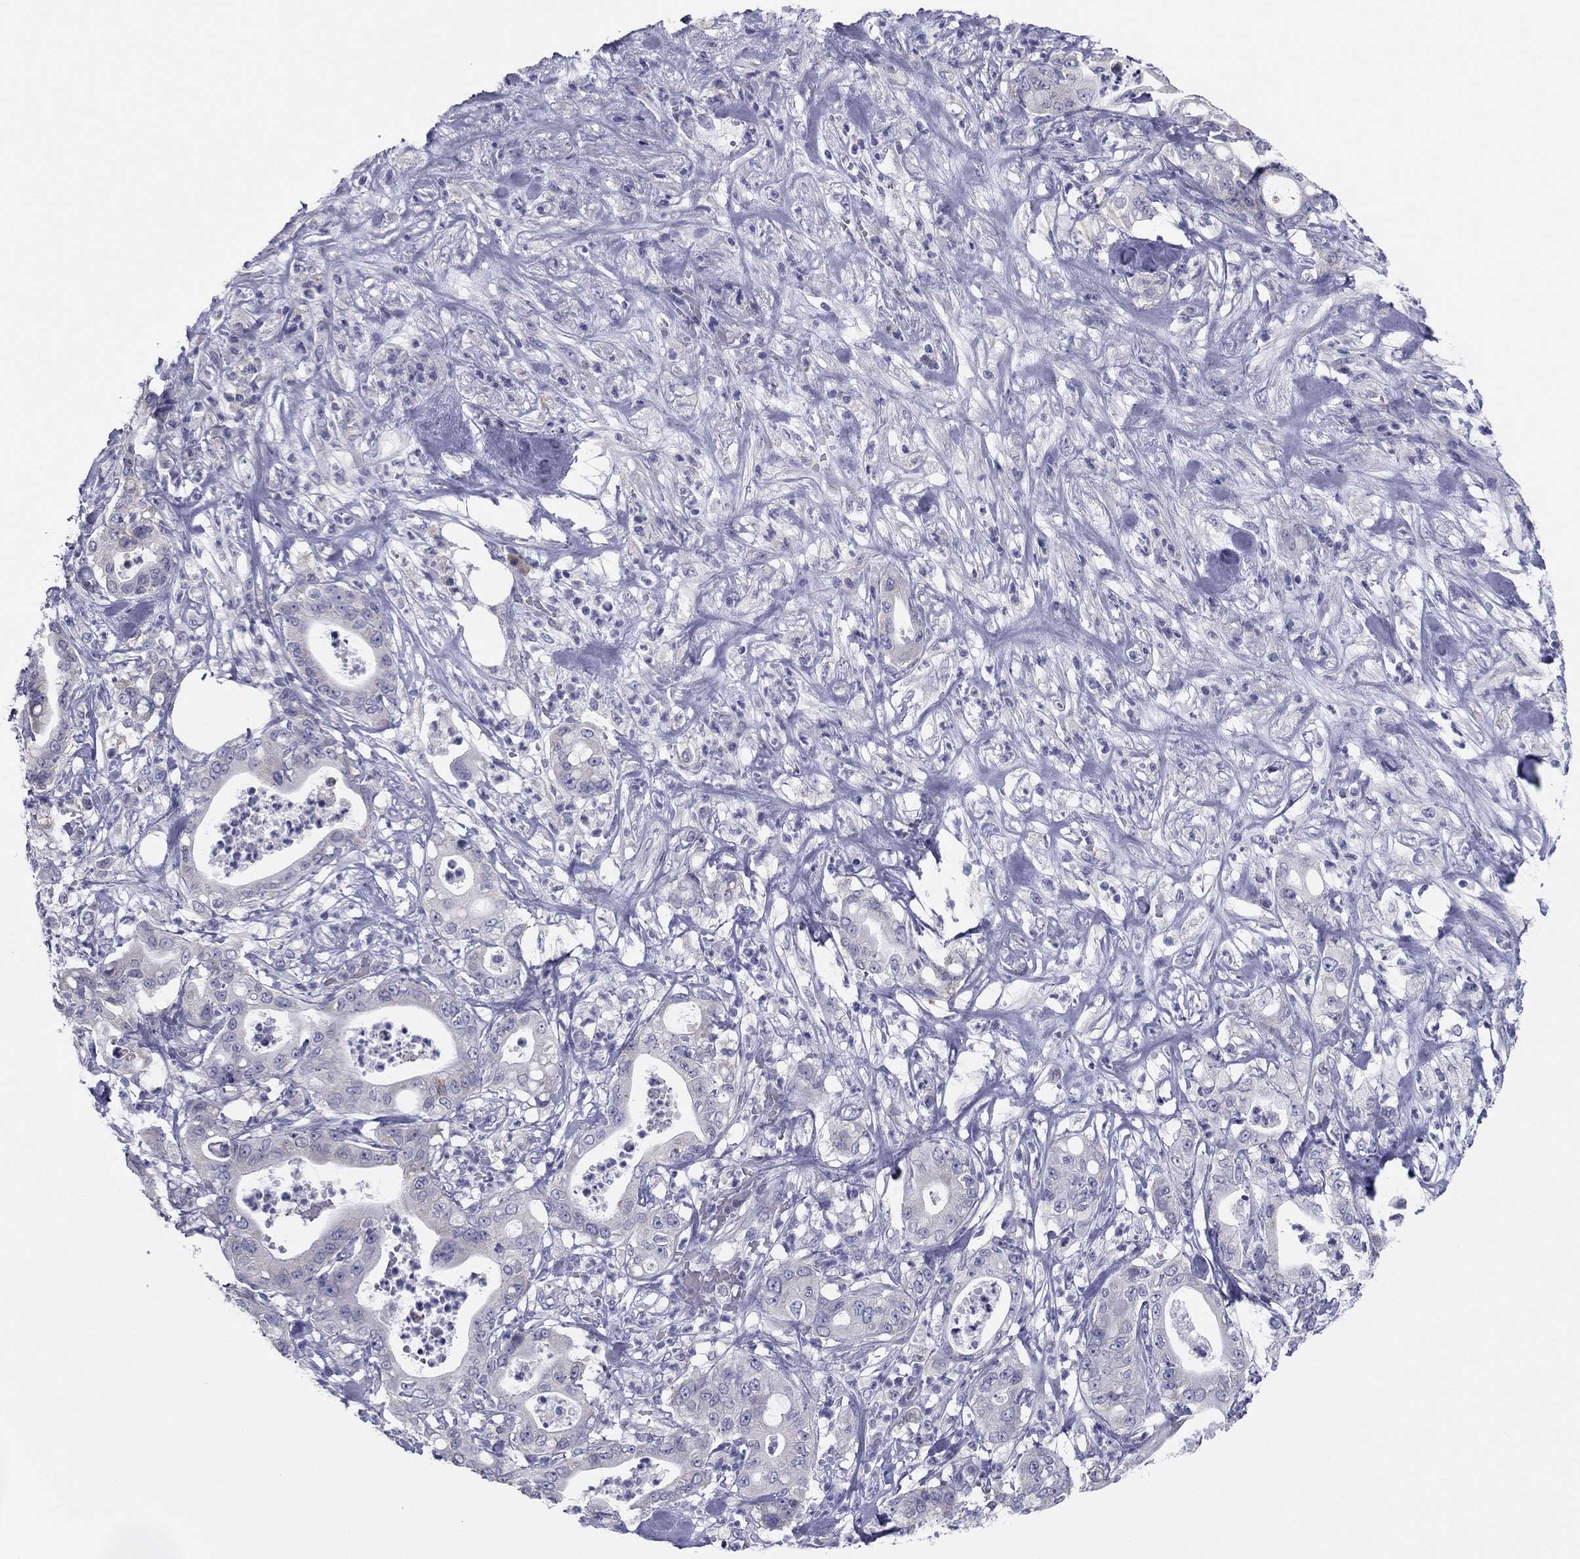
{"staining": {"intensity": "negative", "quantity": "none", "location": "none"}, "tissue": "pancreatic cancer", "cell_type": "Tumor cells", "image_type": "cancer", "snomed": [{"axis": "morphology", "description": "Adenocarcinoma, NOS"}, {"axis": "topography", "description": "Pancreas"}], "caption": "Photomicrograph shows no protein staining in tumor cells of pancreatic adenocarcinoma tissue.", "gene": "GRK7", "patient": {"sex": "male", "age": 71}}